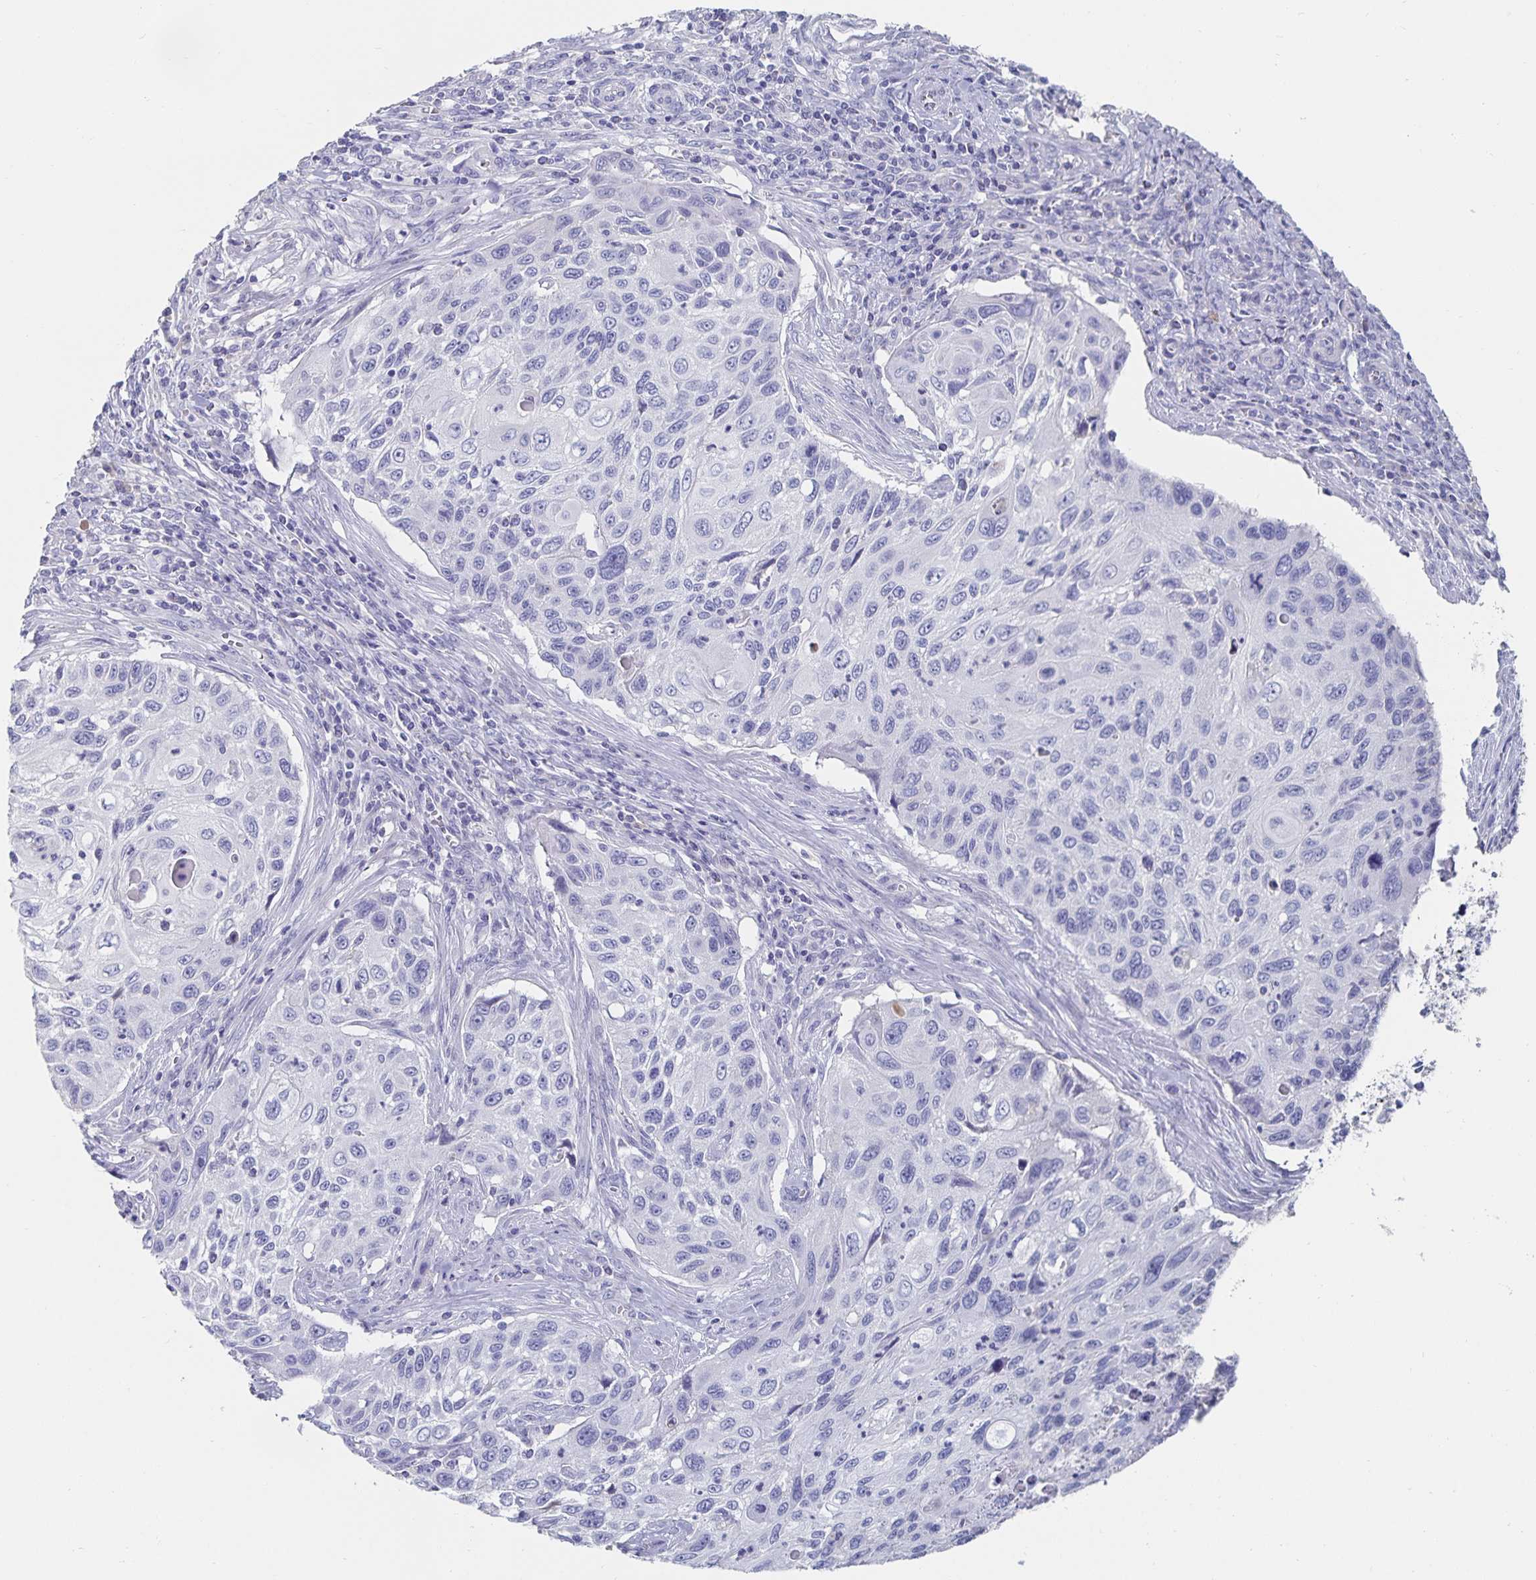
{"staining": {"intensity": "negative", "quantity": "none", "location": "none"}, "tissue": "cervical cancer", "cell_type": "Tumor cells", "image_type": "cancer", "snomed": [{"axis": "morphology", "description": "Squamous cell carcinoma, NOS"}, {"axis": "topography", "description": "Cervix"}], "caption": "Micrograph shows no protein expression in tumor cells of cervical squamous cell carcinoma tissue.", "gene": "CFAP69", "patient": {"sex": "female", "age": 70}}